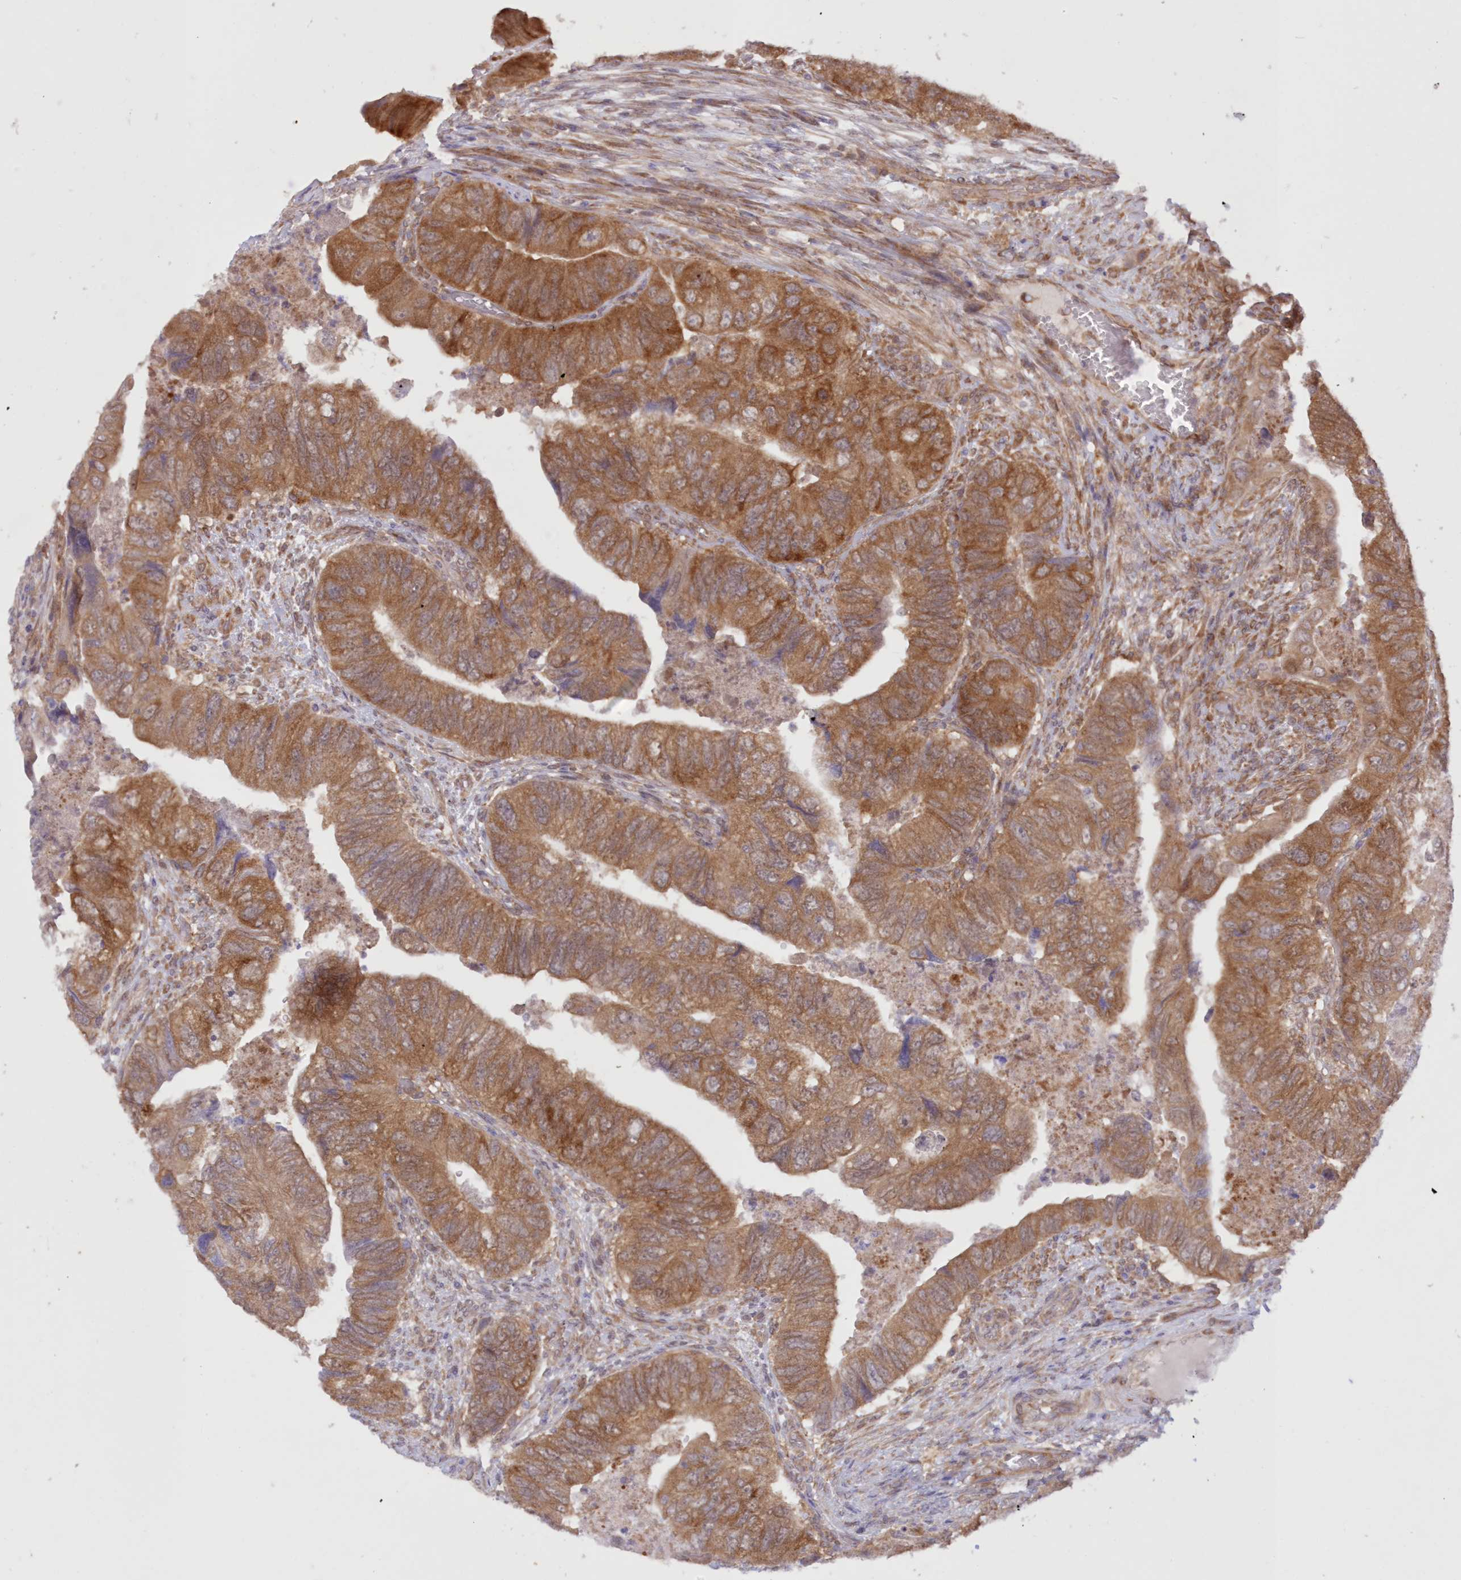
{"staining": {"intensity": "strong", "quantity": ">75%", "location": "cytoplasmic/membranous"}, "tissue": "colorectal cancer", "cell_type": "Tumor cells", "image_type": "cancer", "snomed": [{"axis": "morphology", "description": "Adenocarcinoma, NOS"}, {"axis": "topography", "description": "Rectum"}], "caption": "IHC of human adenocarcinoma (colorectal) reveals high levels of strong cytoplasmic/membranous positivity in about >75% of tumor cells. (IHC, brightfield microscopy, high magnification).", "gene": "RNPEP", "patient": {"sex": "male", "age": 63}}